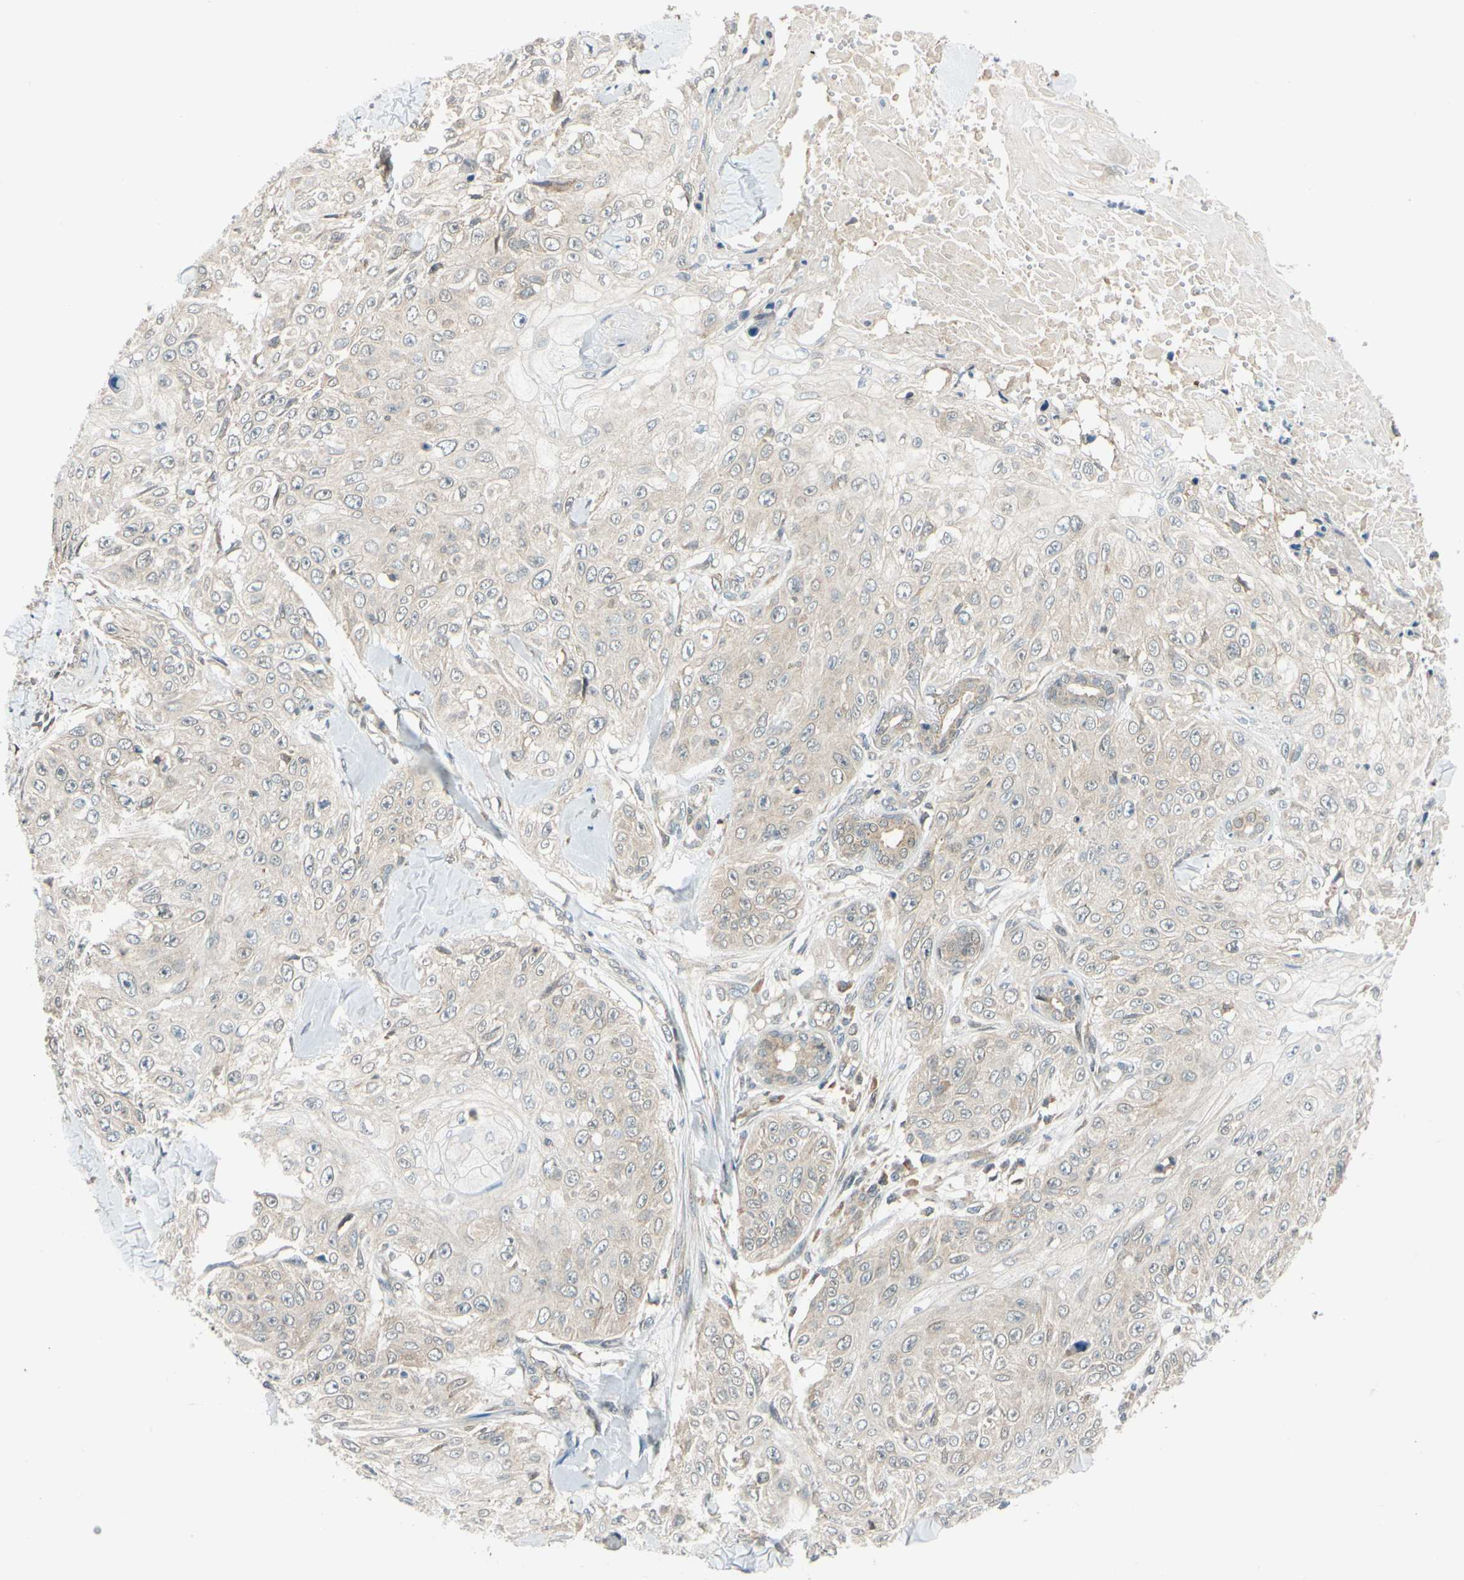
{"staining": {"intensity": "weak", "quantity": "<25%", "location": "cytoplasmic/membranous"}, "tissue": "skin cancer", "cell_type": "Tumor cells", "image_type": "cancer", "snomed": [{"axis": "morphology", "description": "Squamous cell carcinoma, NOS"}, {"axis": "topography", "description": "Skin"}], "caption": "Skin squamous cell carcinoma was stained to show a protein in brown. There is no significant staining in tumor cells. (DAB (3,3'-diaminobenzidine) immunohistochemistry (IHC) with hematoxylin counter stain).", "gene": "MAPK9", "patient": {"sex": "male", "age": 86}}